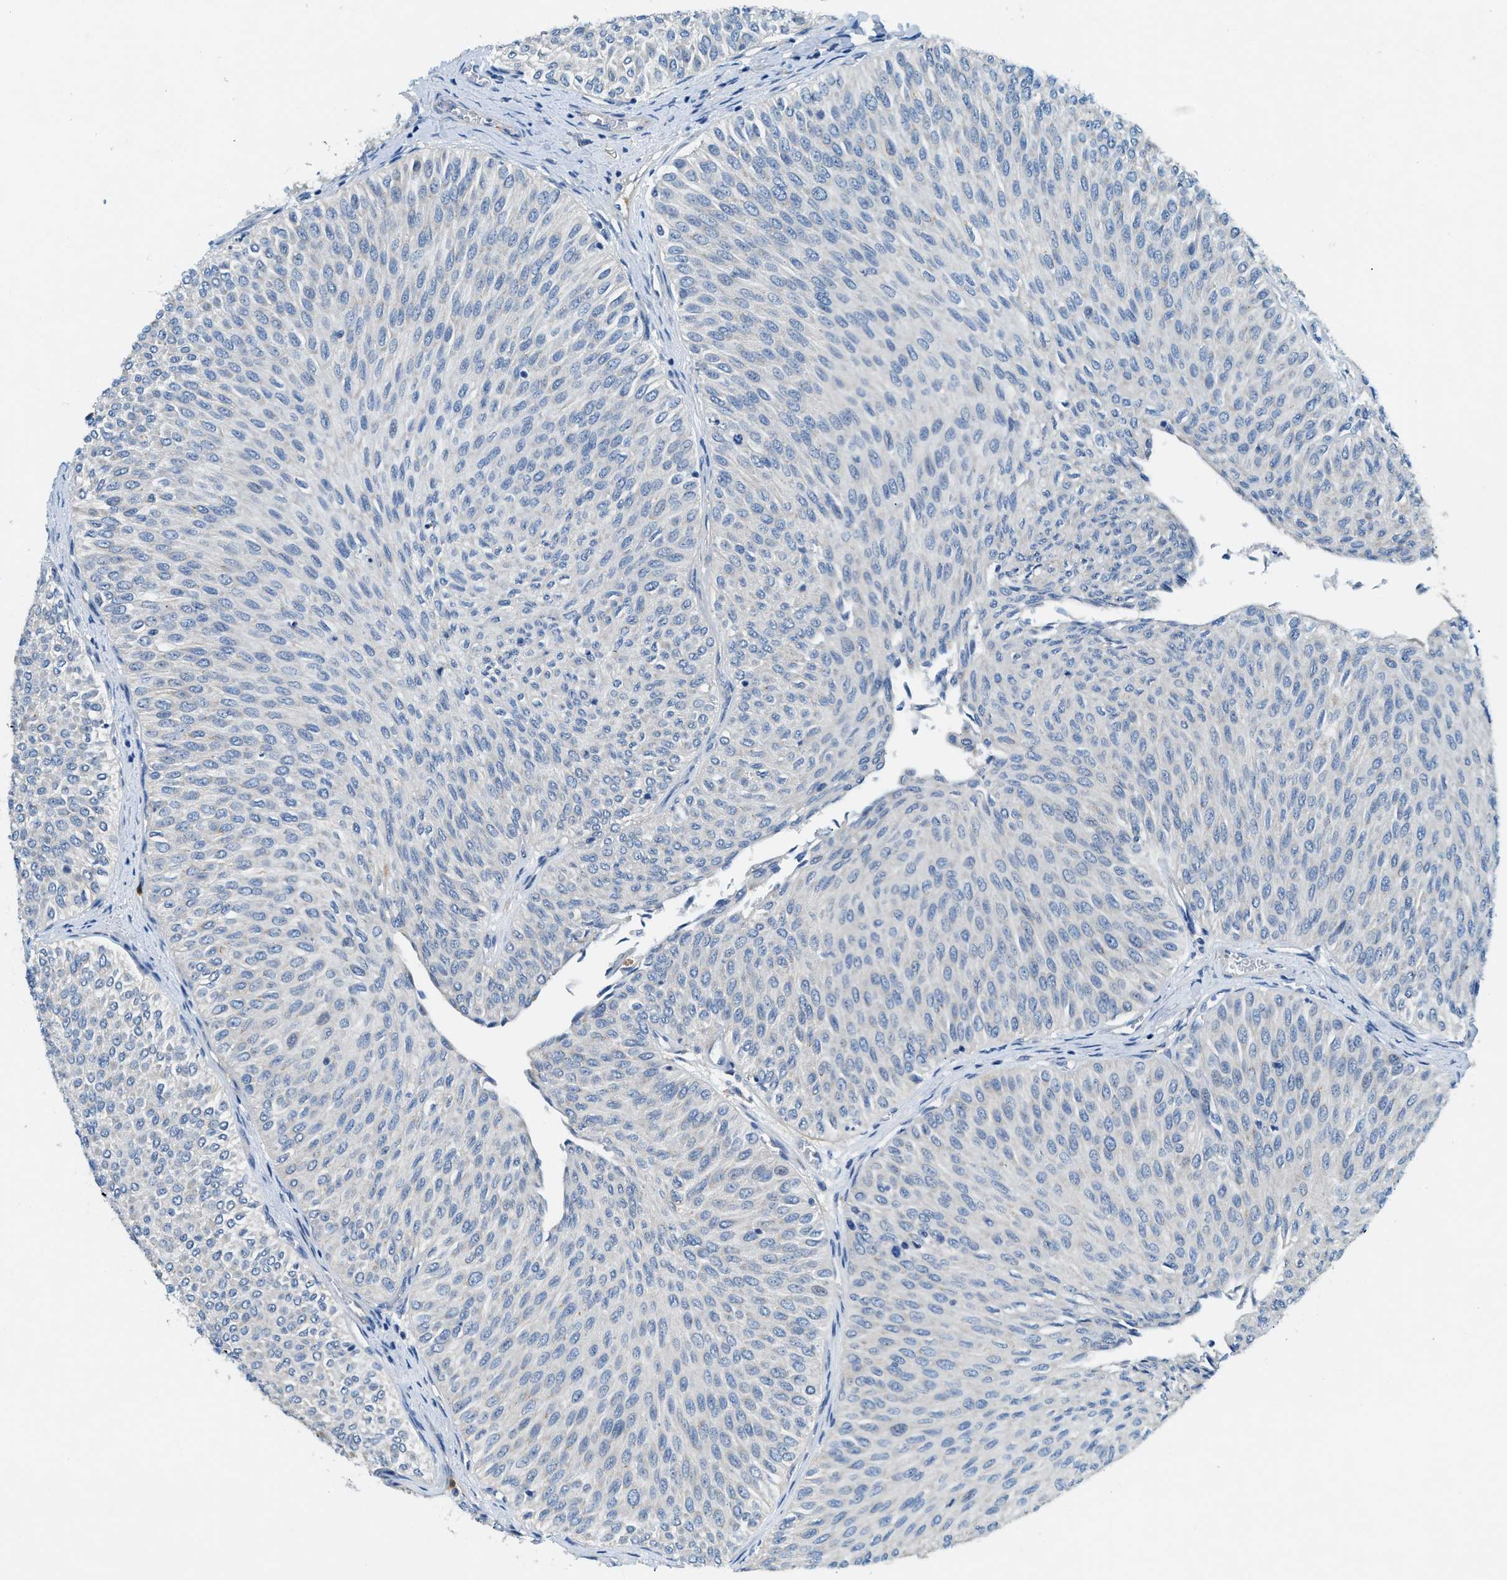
{"staining": {"intensity": "negative", "quantity": "none", "location": "none"}, "tissue": "urothelial cancer", "cell_type": "Tumor cells", "image_type": "cancer", "snomed": [{"axis": "morphology", "description": "Urothelial carcinoma, Low grade"}, {"axis": "topography", "description": "Urinary bladder"}], "caption": "Immunohistochemistry of urothelial cancer reveals no staining in tumor cells. (Brightfield microscopy of DAB IHC at high magnification).", "gene": "ZDHHC13", "patient": {"sex": "male", "age": 78}}